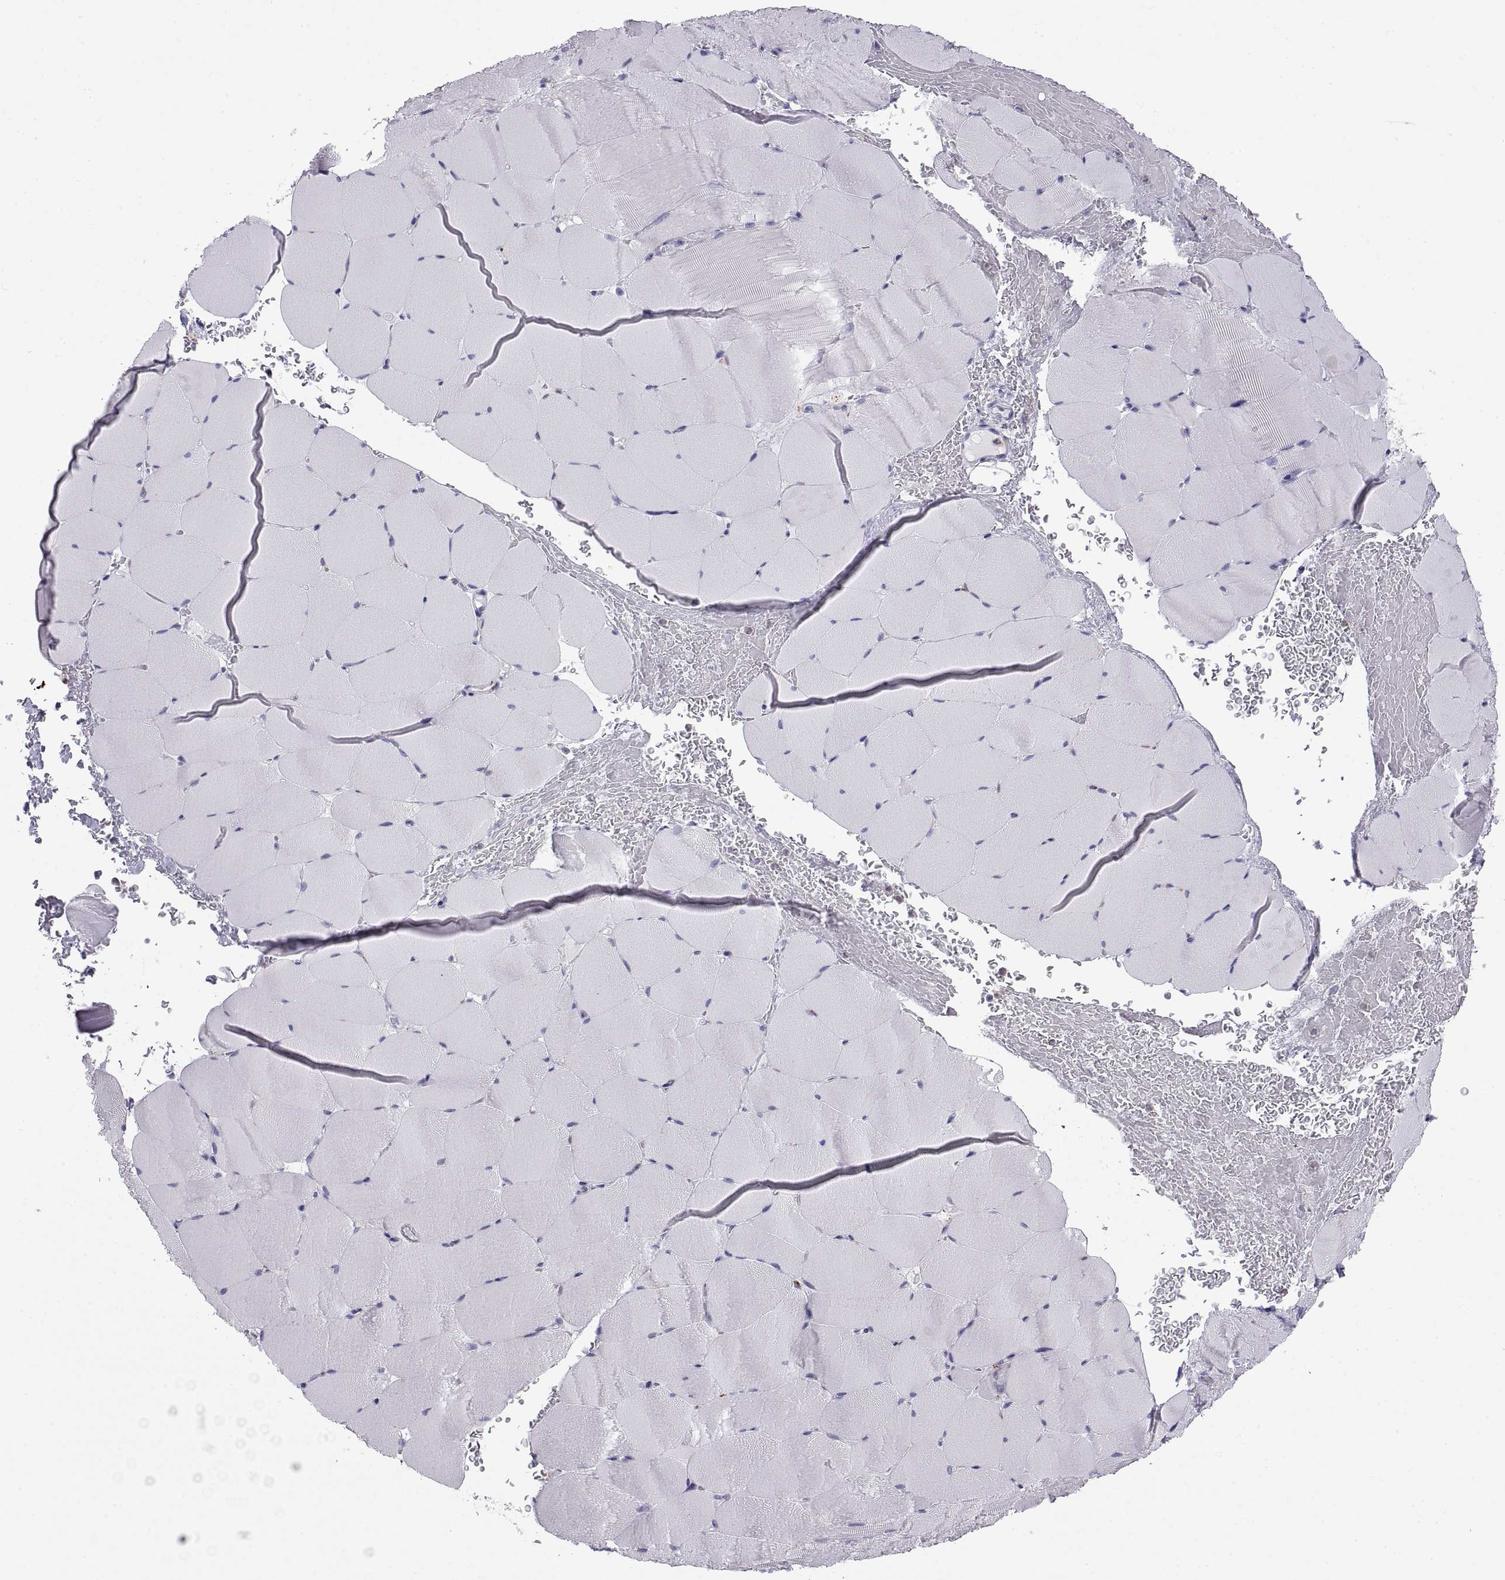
{"staining": {"intensity": "negative", "quantity": "none", "location": "none"}, "tissue": "skeletal muscle", "cell_type": "Myocytes", "image_type": "normal", "snomed": [{"axis": "morphology", "description": "Normal tissue, NOS"}, {"axis": "topography", "description": "Skeletal muscle"}], "caption": "High magnification brightfield microscopy of normal skeletal muscle stained with DAB (brown) and counterstained with hematoxylin (blue): myocytes show no significant expression.", "gene": "RGS19", "patient": {"sex": "female", "age": 37}}